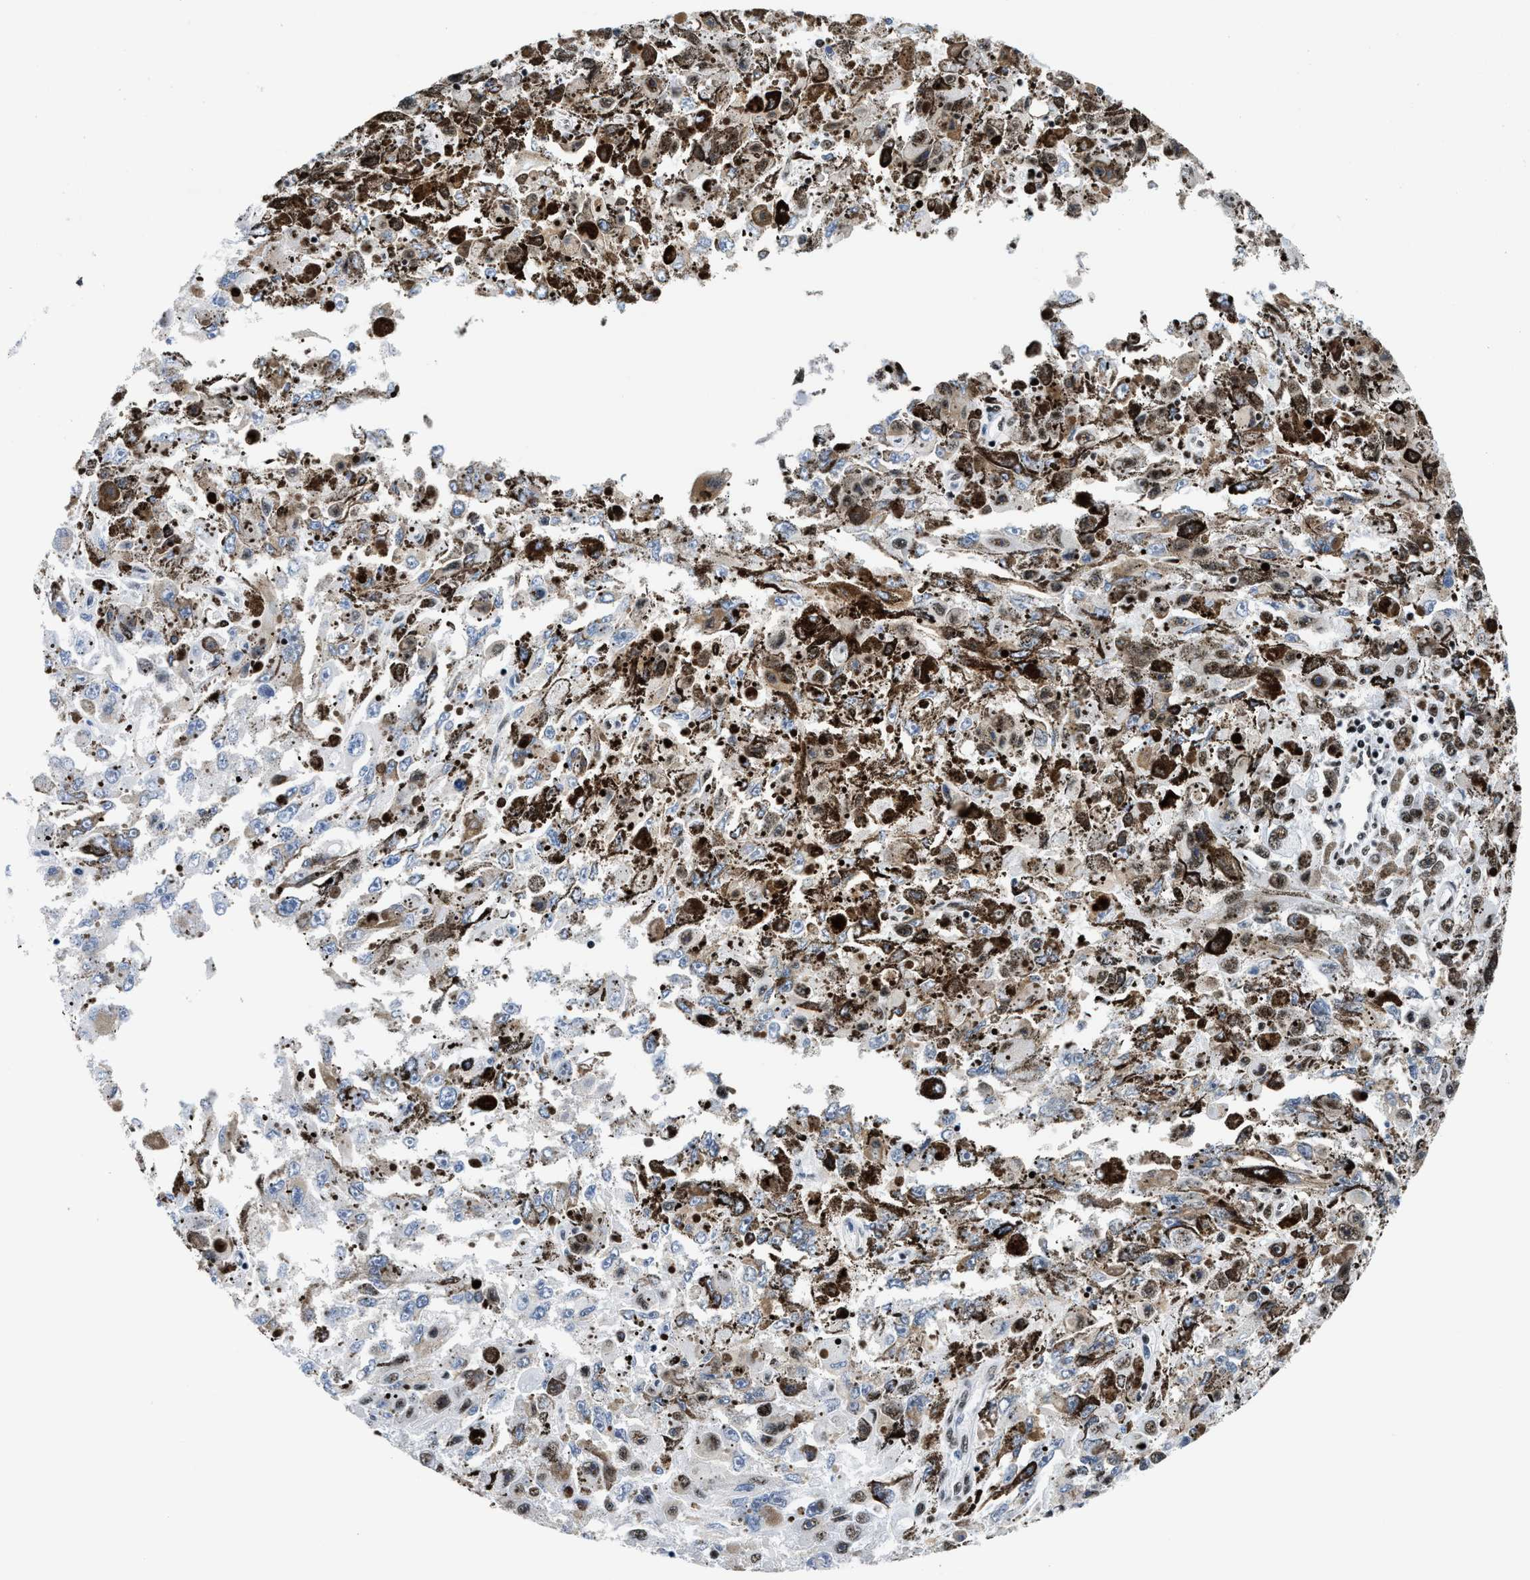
{"staining": {"intensity": "strong", "quantity": "25%-75%", "location": "nuclear"}, "tissue": "melanoma", "cell_type": "Tumor cells", "image_type": "cancer", "snomed": [{"axis": "morphology", "description": "Malignant melanoma, NOS"}, {"axis": "topography", "description": "Skin"}], "caption": "About 25%-75% of tumor cells in melanoma reveal strong nuclear protein staining as visualized by brown immunohistochemical staining.", "gene": "RBM8A", "patient": {"sex": "female", "age": 104}}